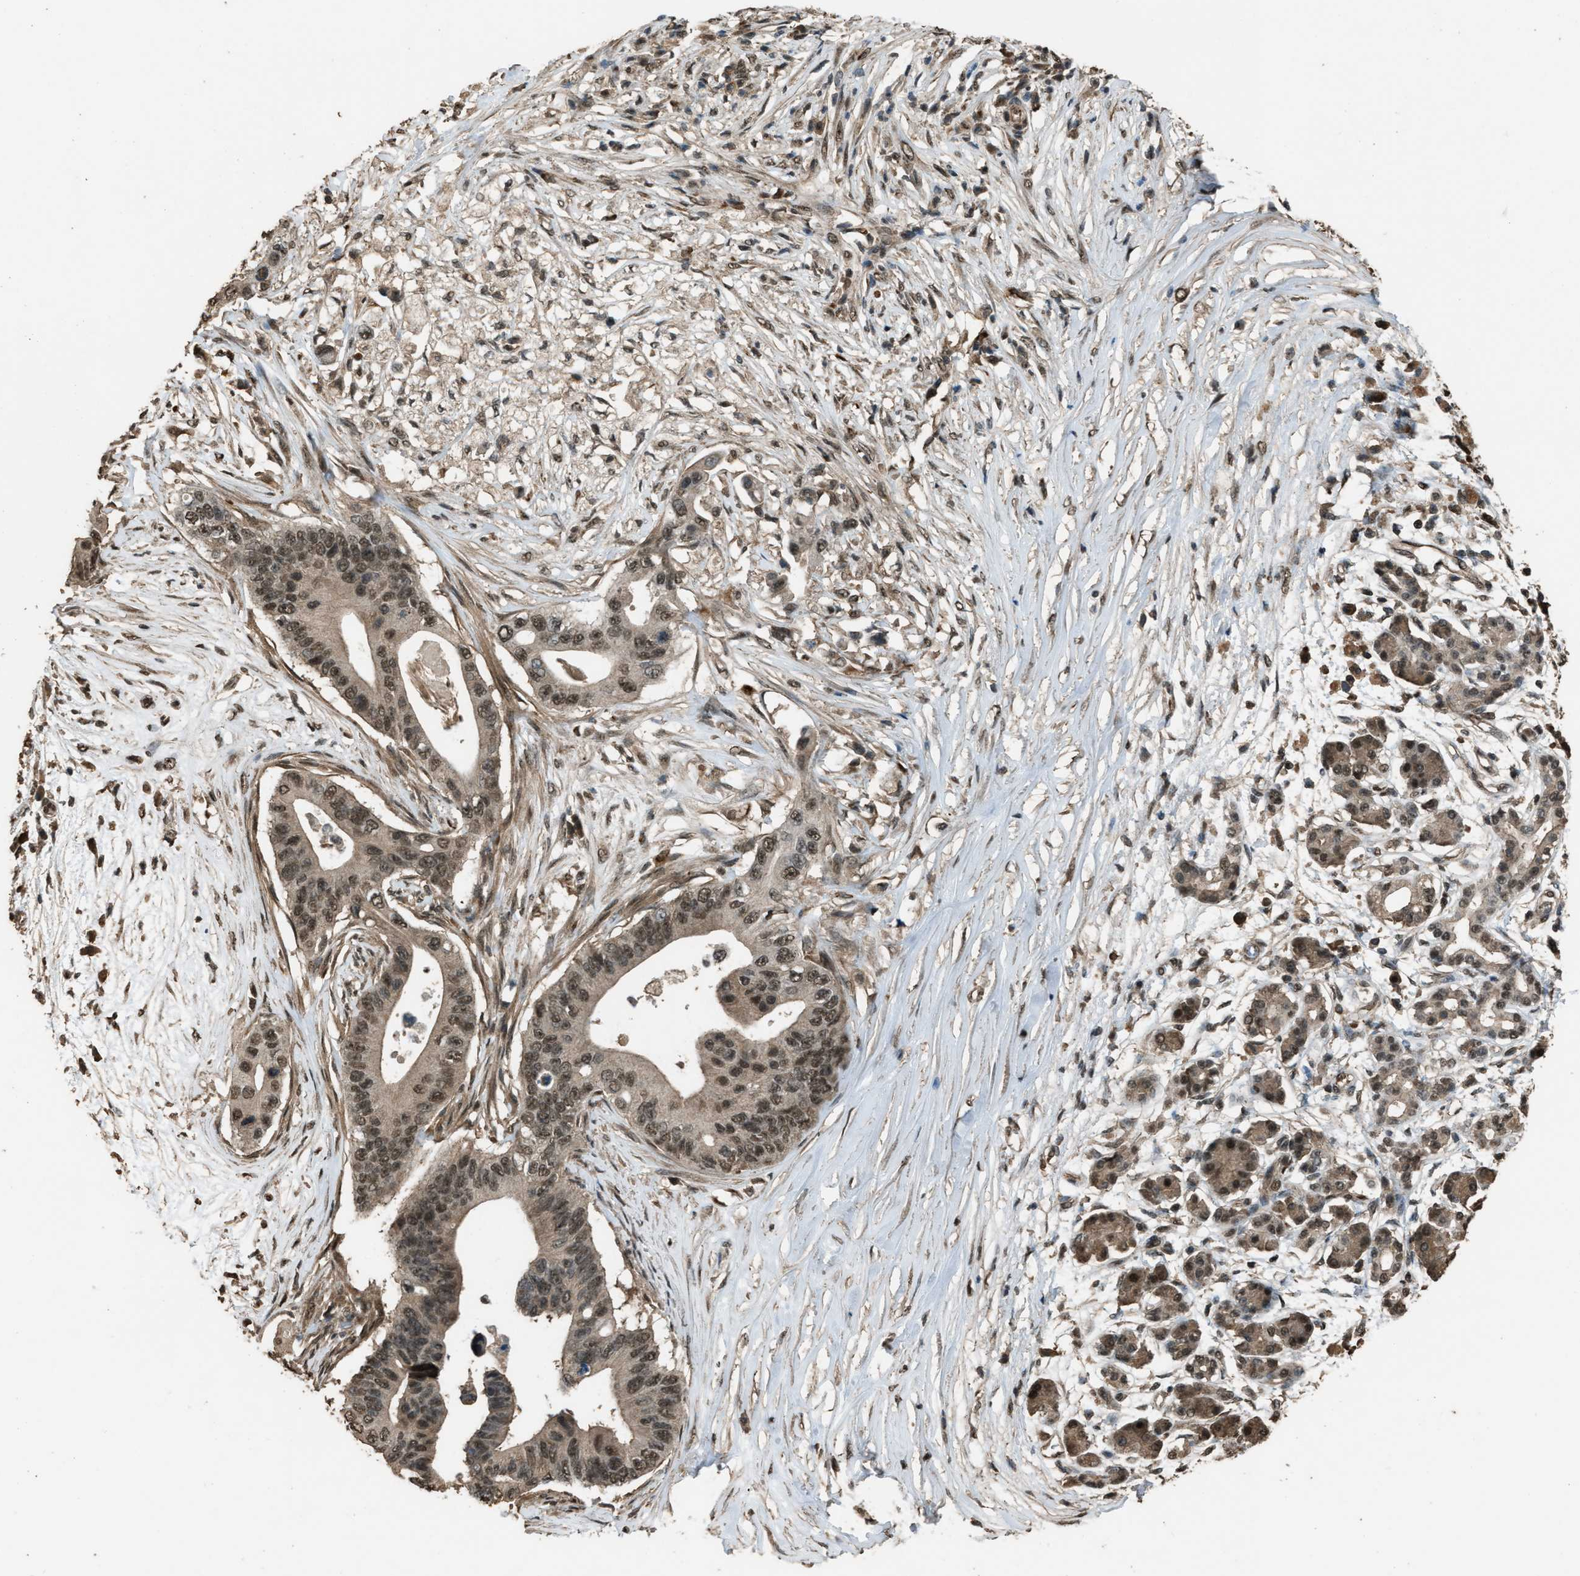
{"staining": {"intensity": "moderate", "quantity": ">75%", "location": "cytoplasmic/membranous,nuclear"}, "tissue": "pancreatic cancer", "cell_type": "Tumor cells", "image_type": "cancer", "snomed": [{"axis": "morphology", "description": "Adenocarcinoma, NOS"}, {"axis": "topography", "description": "Pancreas"}], "caption": "Moderate cytoplasmic/membranous and nuclear expression for a protein is appreciated in about >75% of tumor cells of pancreatic cancer using immunohistochemistry (IHC).", "gene": "SERTAD2", "patient": {"sex": "male", "age": 77}}